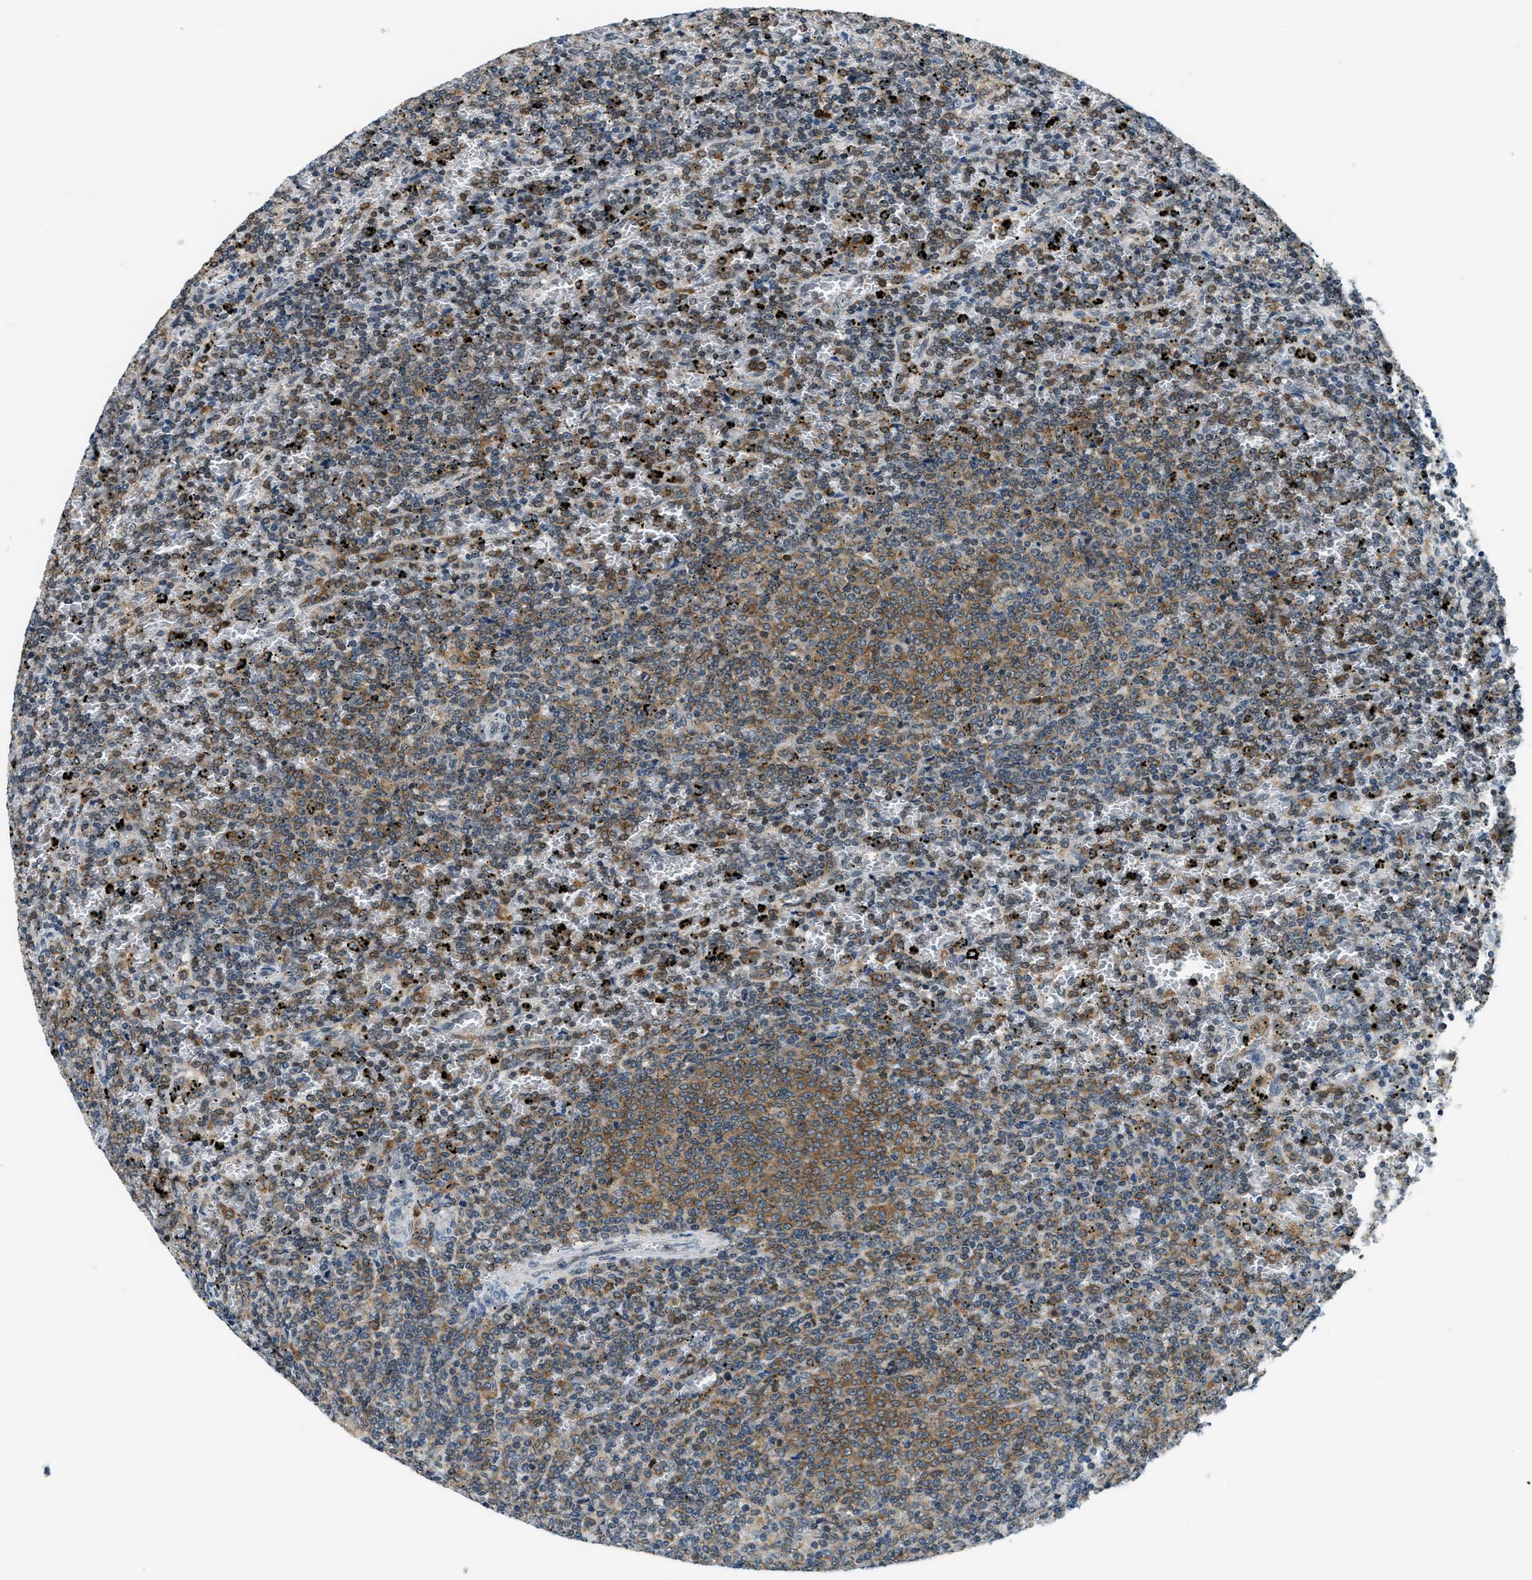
{"staining": {"intensity": "moderate", "quantity": "25%-75%", "location": "cytoplasmic/membranous"}, "tissue": "lymphoma", "cell_type": "Tumor cells", "image_type": "cancer", "snomed": [{"axis": "morphology", "description": "Malignant lymphoma, non-Hodgkin's type, Low grade"}, {"axis": "topography", "description": "Spleen"}], "caption": "Lymphoma stained with IHC reveals moderate cytoplasmic/membranous expression in approximately 25%-75% of tumor cells.", "gene": "RAB11FIP1", "patient": {"sex": "female", "age": 77}}